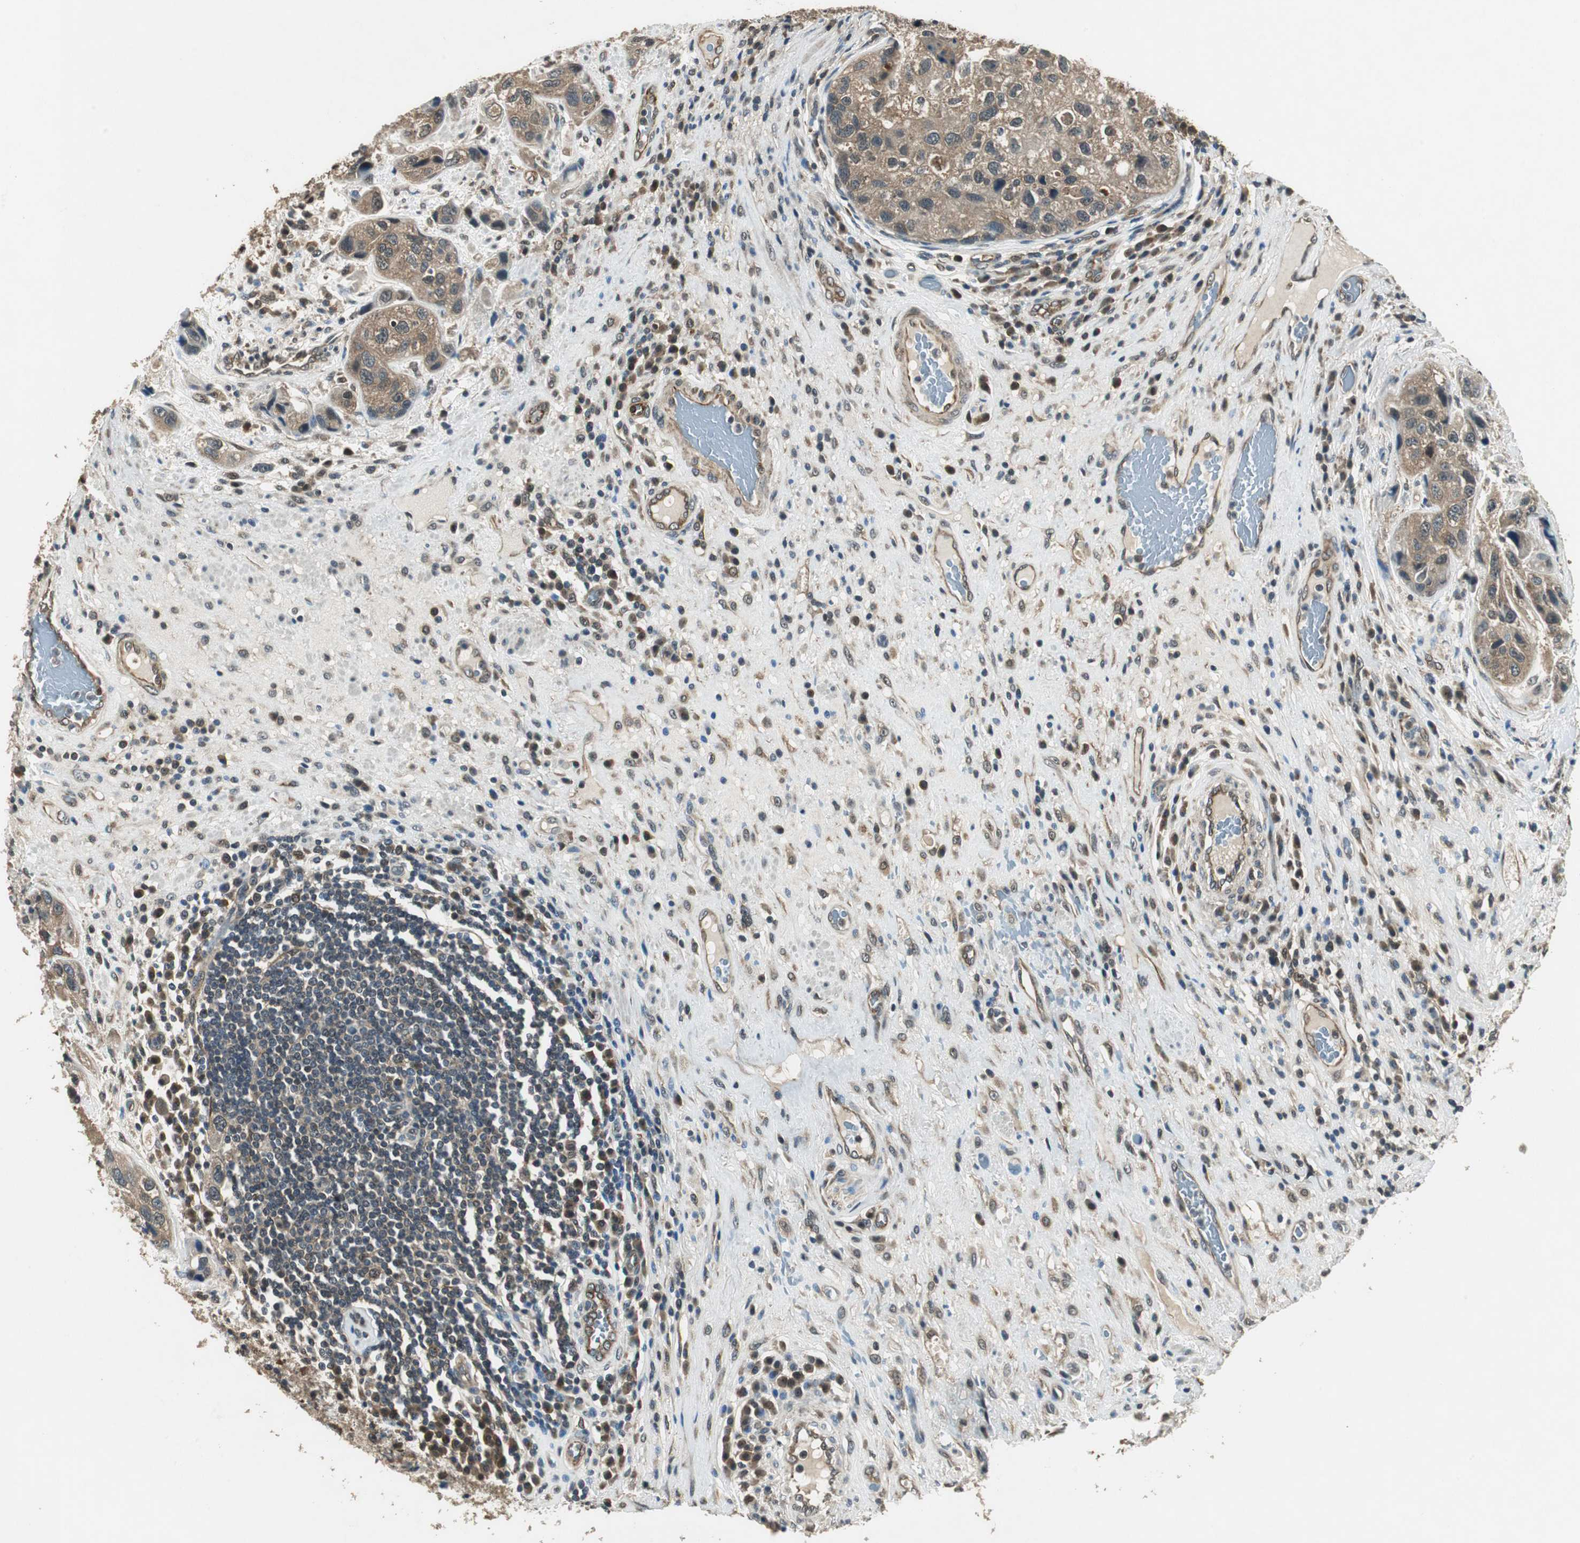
{"staining": {"intensity": "weak", "quantity": ">75%", "location": "cytoplasmic/membranous,nuclear"}, "tissue": "urothelial cancer", "cell_type": "Tumor cells", "image_type": "cancer", "snomed": [{"axis": "morphology", "description": "Urothelial carcinoma, High grade"}, {"axis": "topography", "description": "Urinary bladder"}], "caption": "Immunohistochemical staining of human urothelial carcinoma (high-grade) demonstrates weak cytoplasmic/membranous and nuclear protein expression in about >75% of tumor cells.", "gene": "PSMB4", "patient": {"sex": "female", "age": 64}}